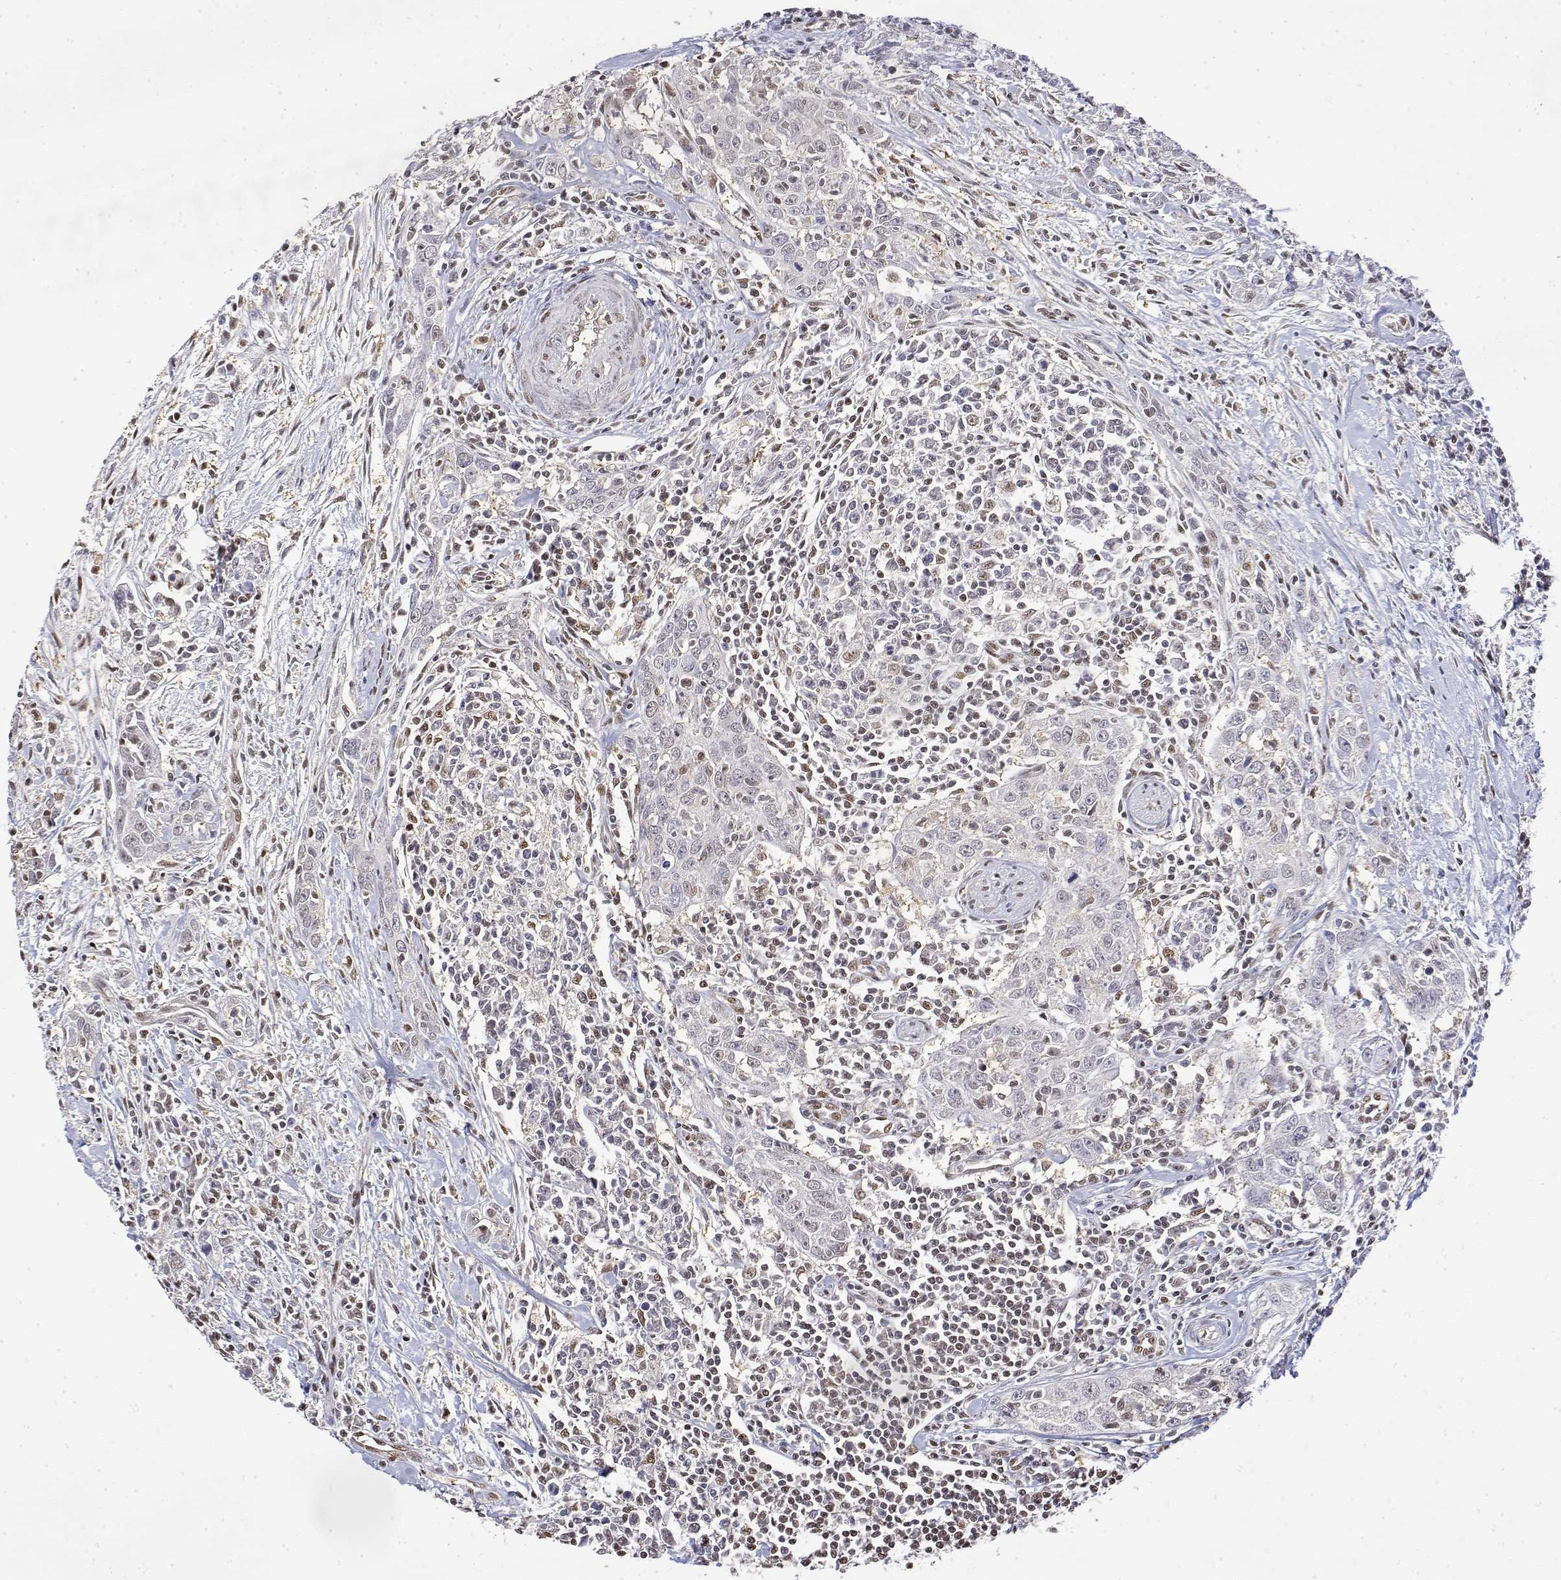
{"staining": {"intensity": "negative", "quantity": "none", "location": "none"}, "tissue": "urothelial cancer", "cell_type": "Tumor cells", "image_type": "cancer", "snomed": [{"axis": "morphology", "description": "Urothelial carcinoma, High grade"}, {"axis": "topography", "description": "Urinary bladder"}], "caption": "This is an IHC photomicrograph of human urothelial carcinoma (high-grade). There is no staining in tumor cells.", "gene": "TPI1", "patient": {"sex": "male", "age": 83}}